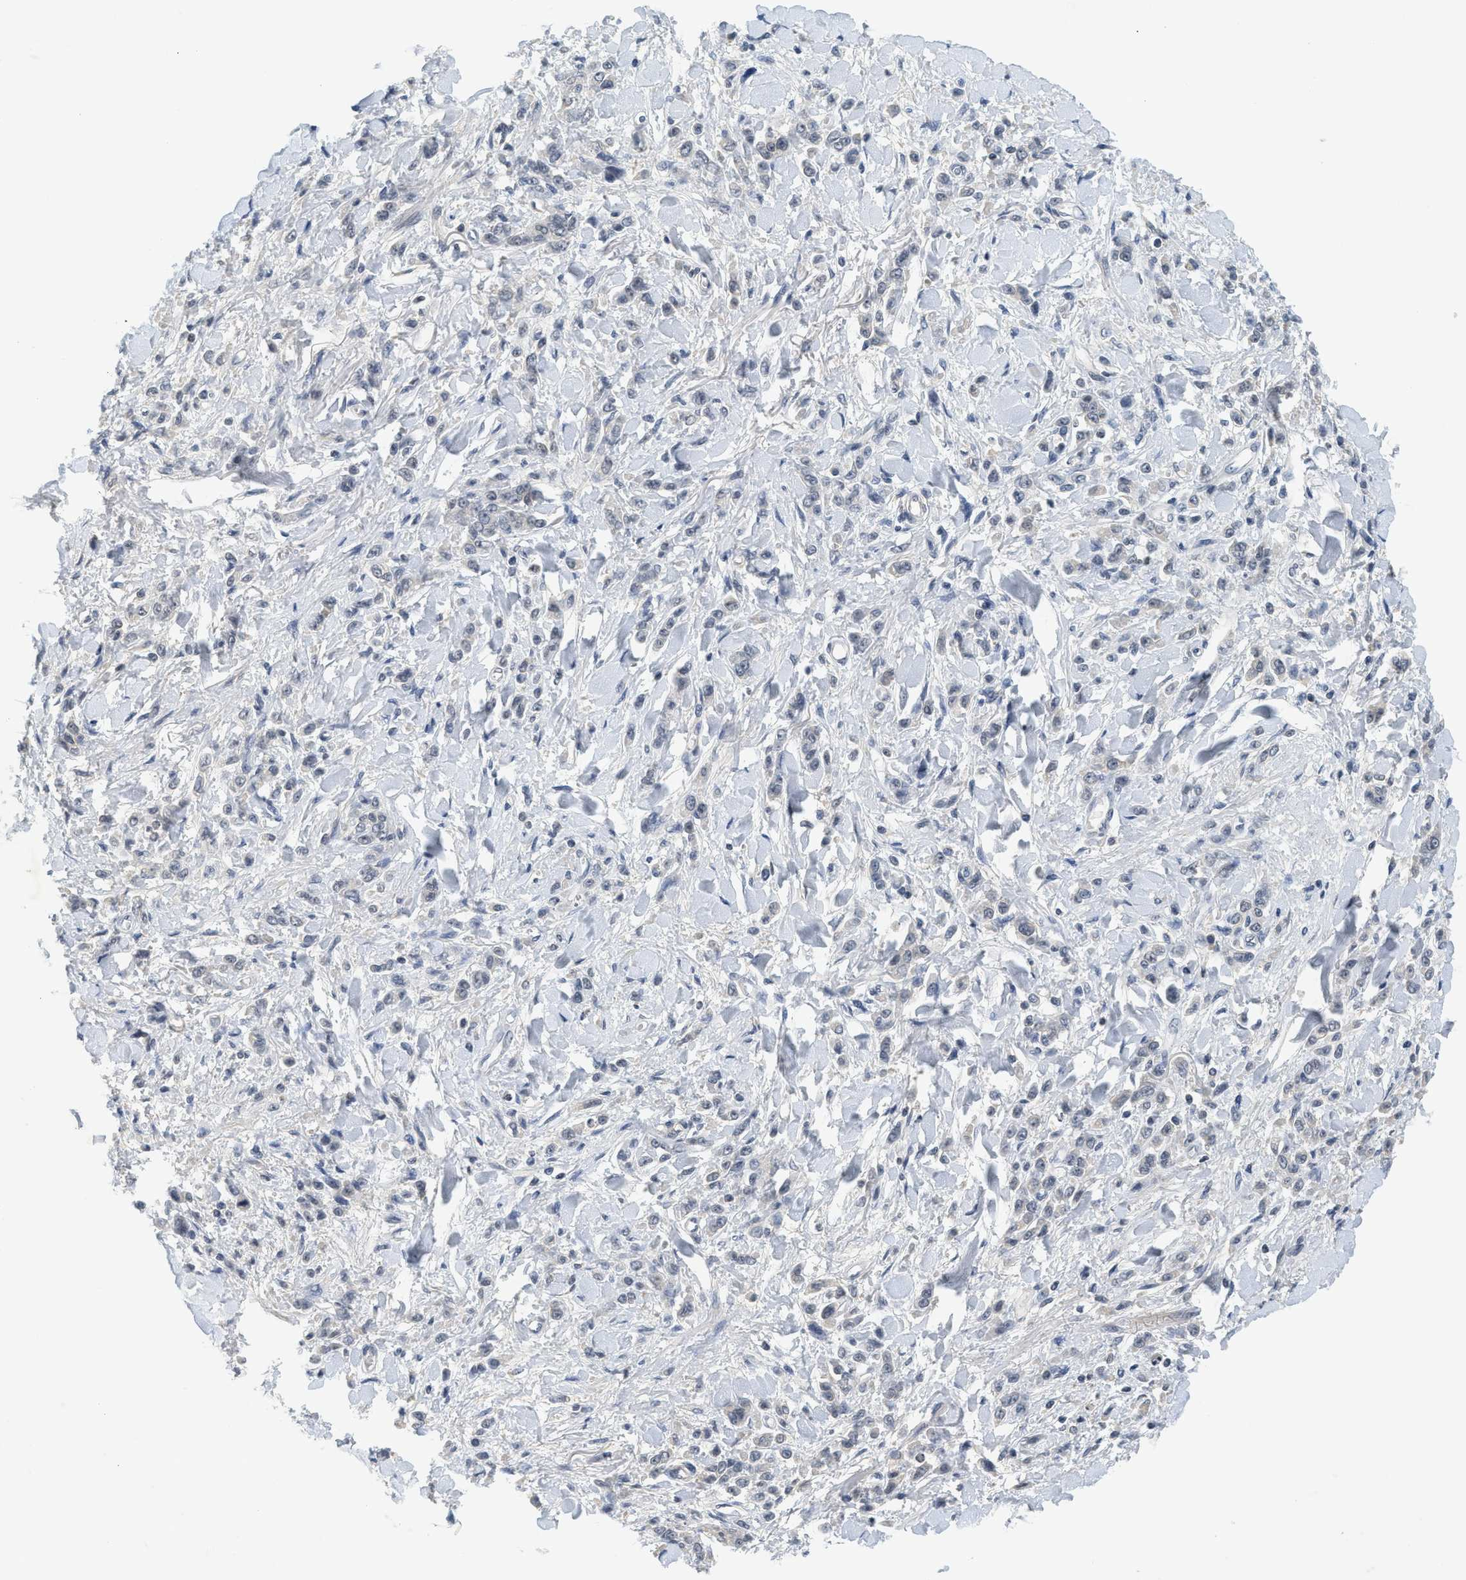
{"staining": {"intensity": "weak", "quantity": "<25%", "location": "nuclear"}, "tissue": "stomach cancer", "cell_type": "Tumor cells", "image_type": "cancer", "snomed": [{"axis": "morphology", "description": "Normal tissue, NOS"}, {"axis": "morphology", "description": "Adenocarcinoma, NOS"}, {"axis": "topography", "description": "Stomach"}], "caption": "DAB immunohistochemical staining of stomach adenocarcinoma demonstrates no significant staining in tumor cells. (DAB immunohistochemistry (IHC) with hematoxylin counter stain).", "gene": "MZF1", "patient": {"sex": "male", "age": 82}}